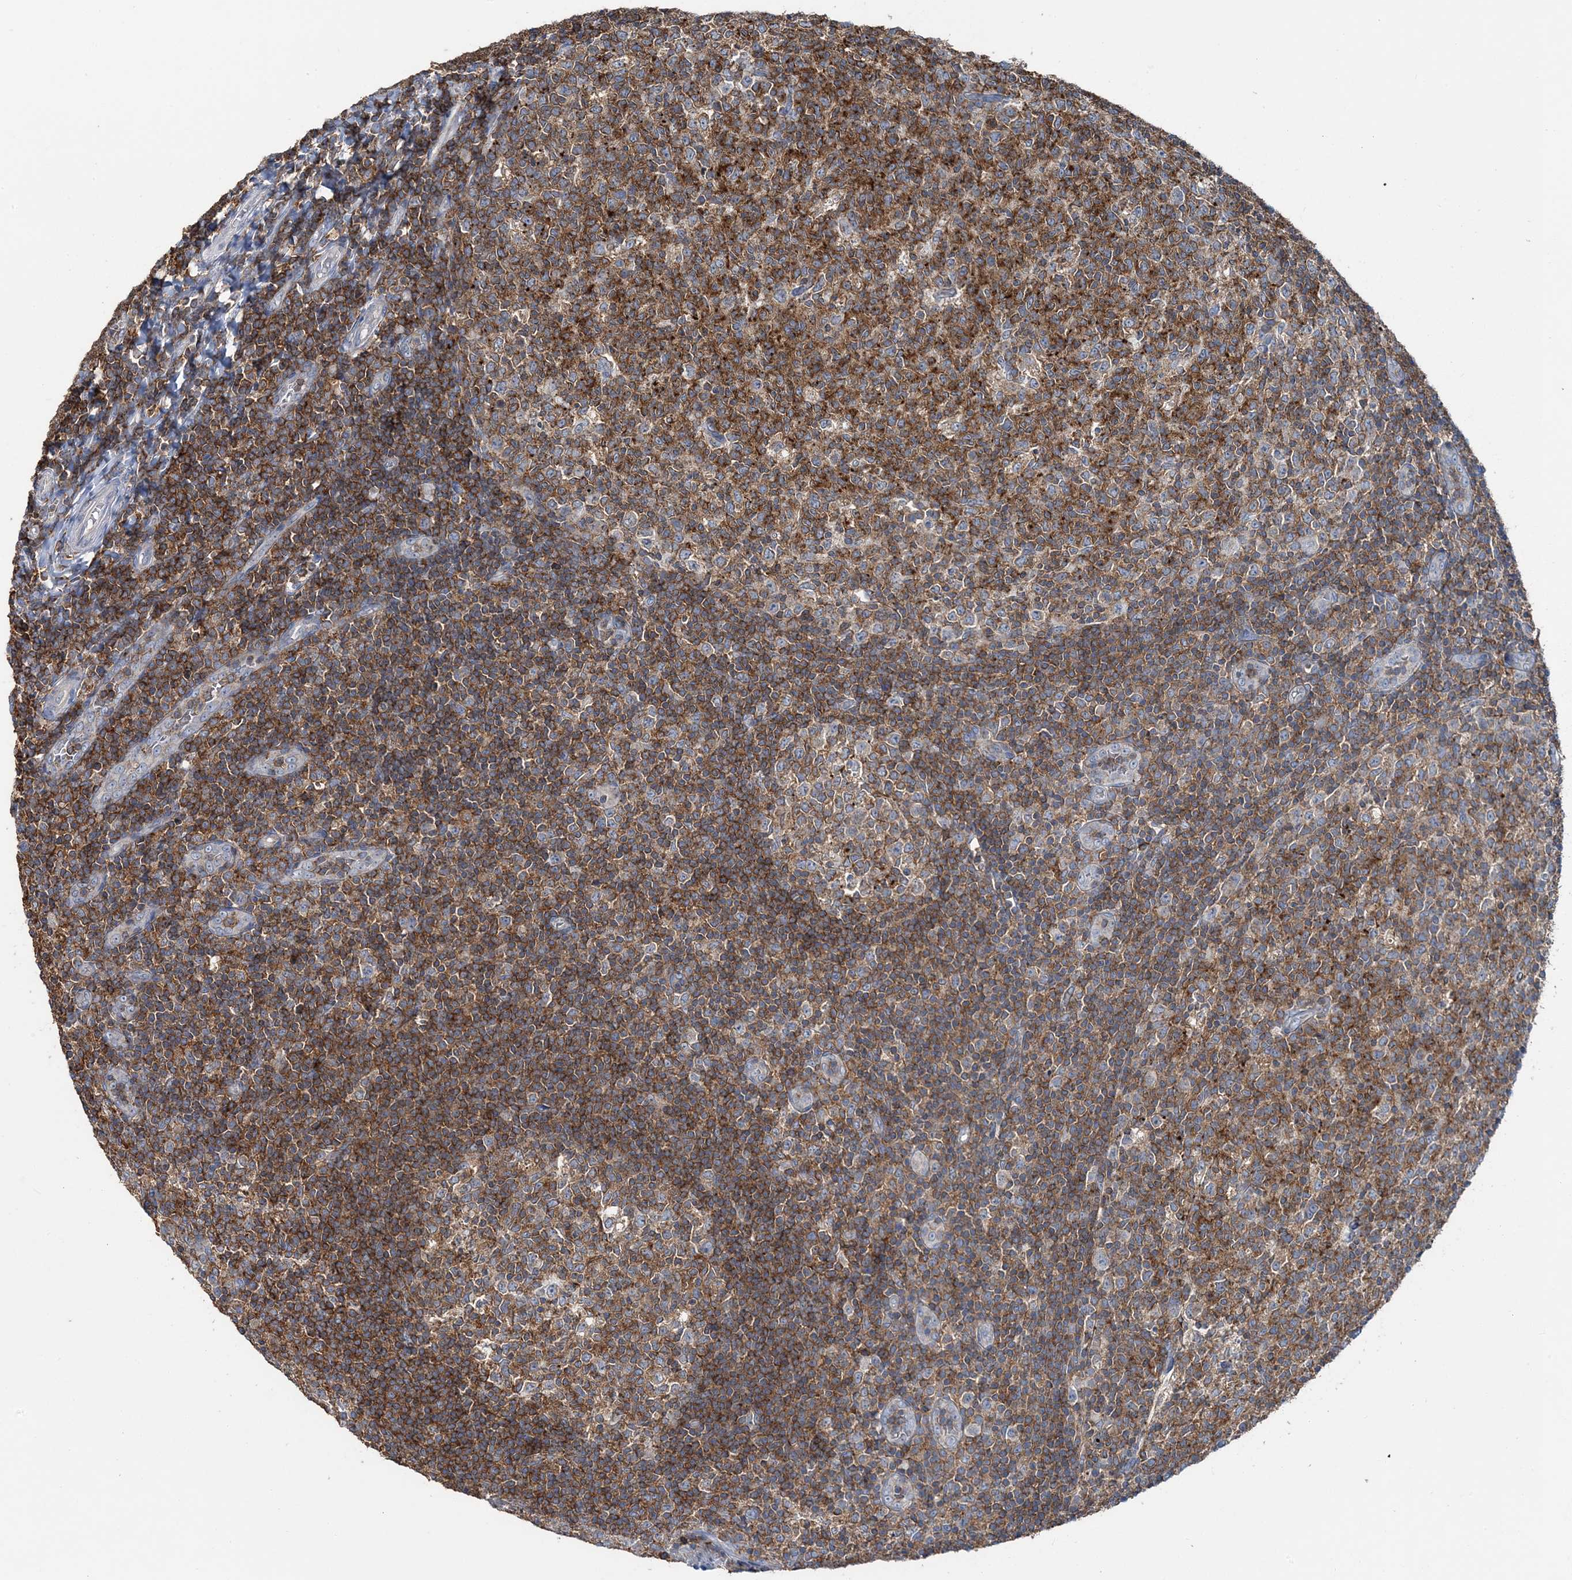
{"staining": {"intensity": "strong", "quantity": ">75%", "location": "cytoplasmic/membranous"}, "tissue": "tonsil", "cell_type": "Germinal center cells", "image_type": "normal", "snomed": [{"axis": "morphology", "description": "Normal tissue, NOS"}, {"axis": "topography", "description": "Tonsil"}], "caption": "Protein positivity by immunohistochemistry (IHC) exhibits strong cytoplasmic/membranous staining in approximately >75% of germinal center cells in normal tonsil.", "gene": "TMLHE", "patient": {"sex": "female", "age": 19}}